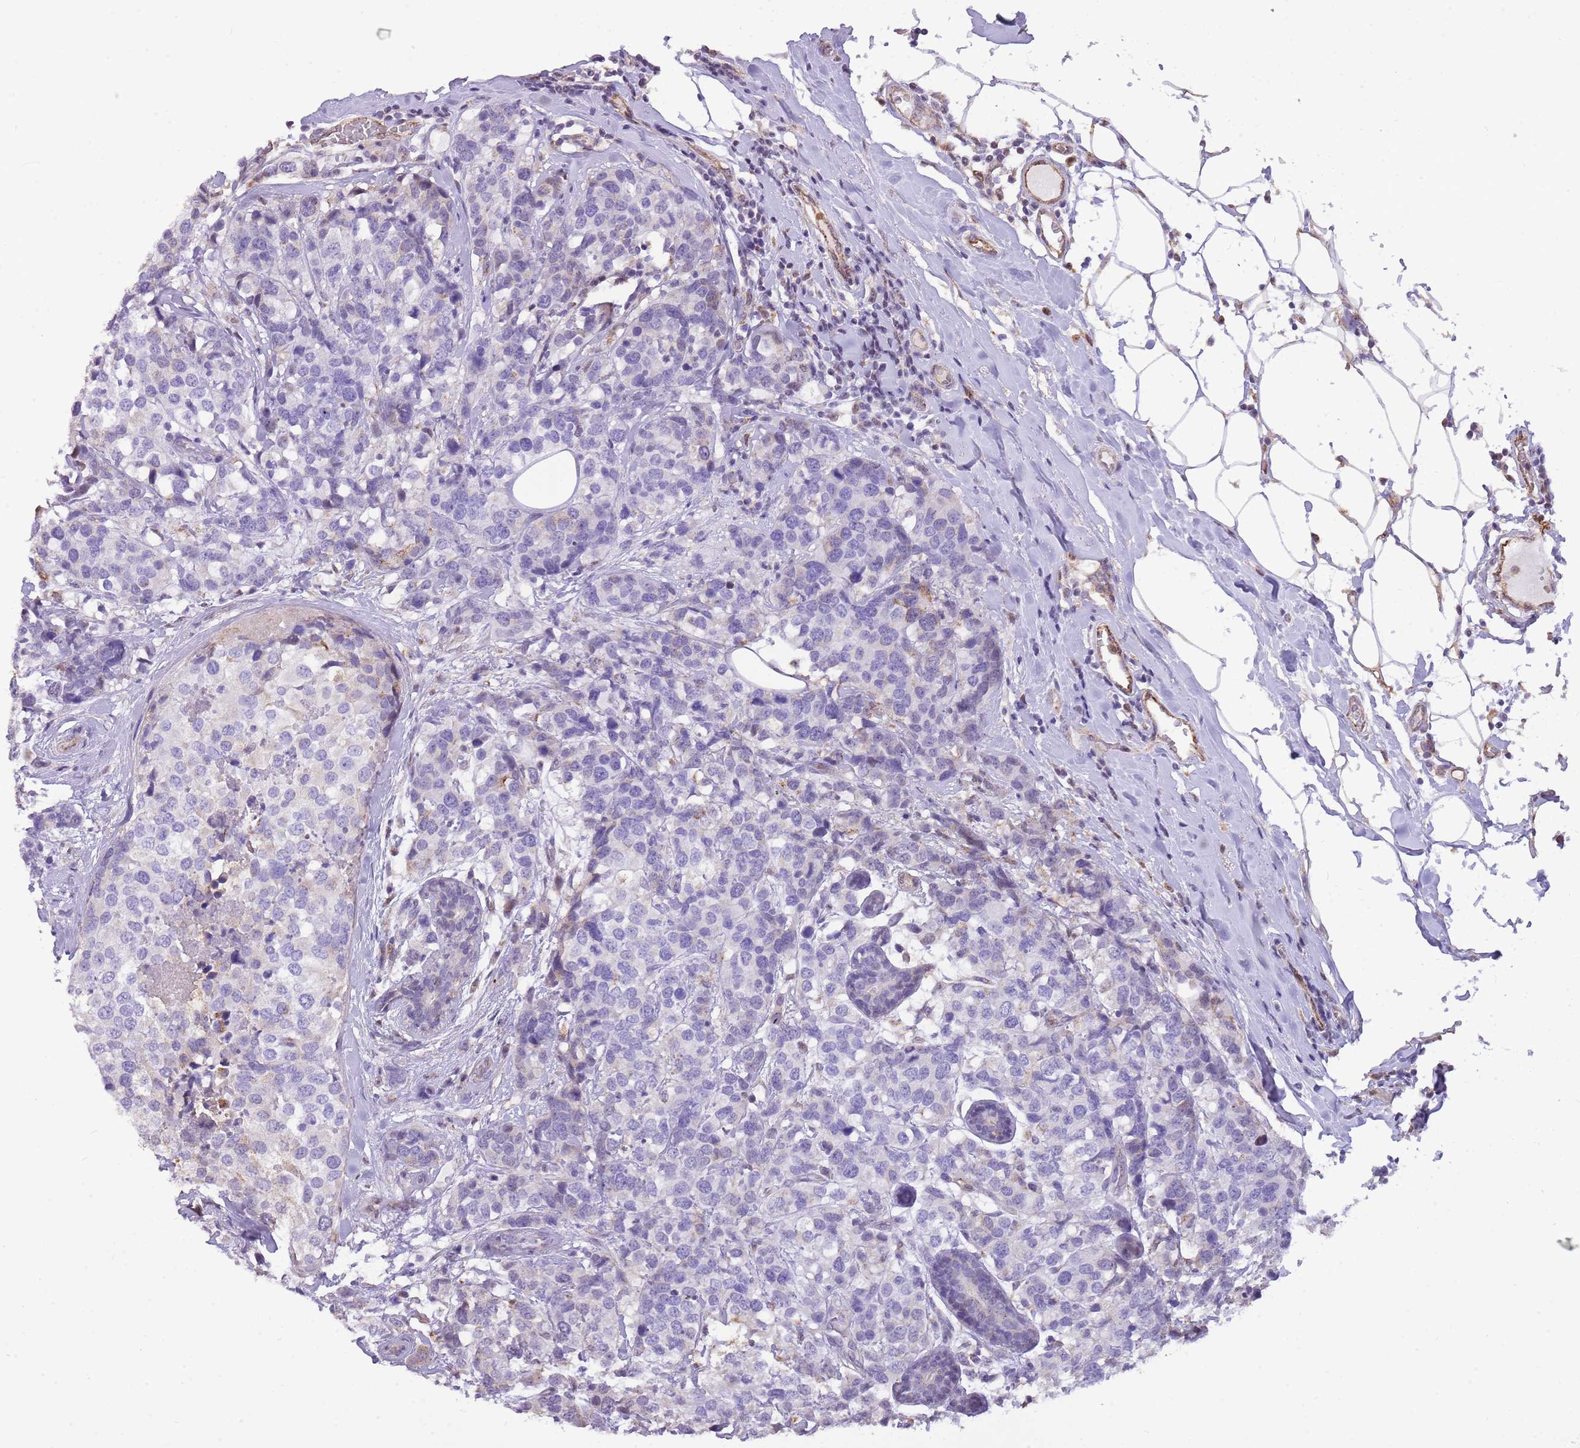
{"staining": {"intensity": "negative", "quantity": "none", "location": "none"}, "tissue": "breast cancer", "cell_type": "Tumor cells", "image_type": "cancer", "snomed": [{"axis": "morphology", "description": "Lobular carcinoma"}, {"axis": "topography", "description": "Breast"}], "caption": "Human breast cancer stained for a protein using IHC demonstrates no expression in tumor cells.", "gene": "PCNX1", "patient": {"sex": "female", "age": 59}}